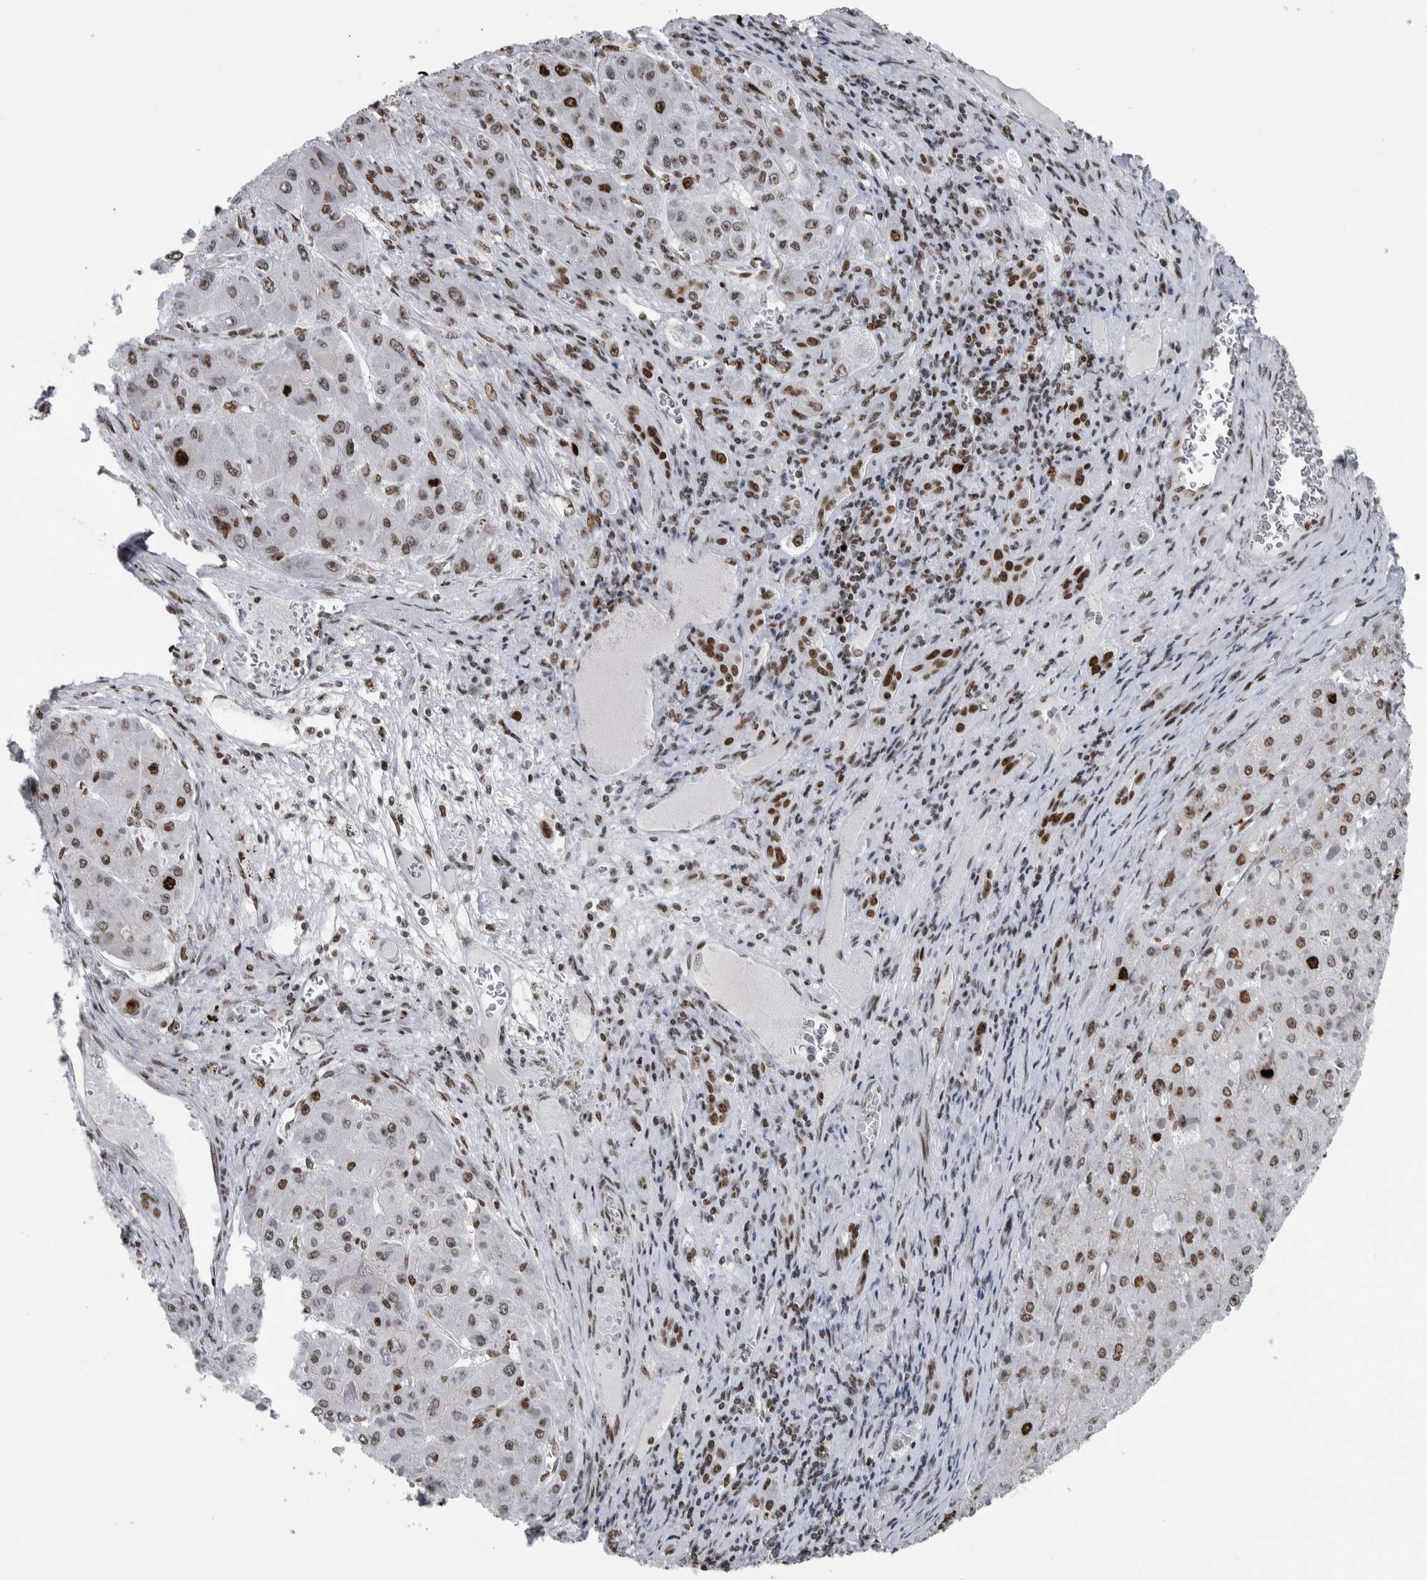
{"staining": {"intensity": "weak", "quantity": ">75%", "location": "nuclear"}, "tissue": "liver cancer", "cell_type": "Tumor cells", "image_type": "cancer", "snomed": [{"axis": "morphology", "description": "Carcinoma, Hepatocellular, NOS"}, {"axis": "topography", "description": "Liver"}], "caption": "Immunohistochemistry (IHC) staining of liver hepatocellular carcinoma, which exhibits low levels of weak nuclear positivity in approximately >75% of tumor cells indicating weak nuclear protein staining. The staining was performed using DAB (brown) for protein detection and nuclei were counterstained in hematoxylin (blue).", "gene": "TOP2B", "patient": {"sex": "female", "age": 73}}